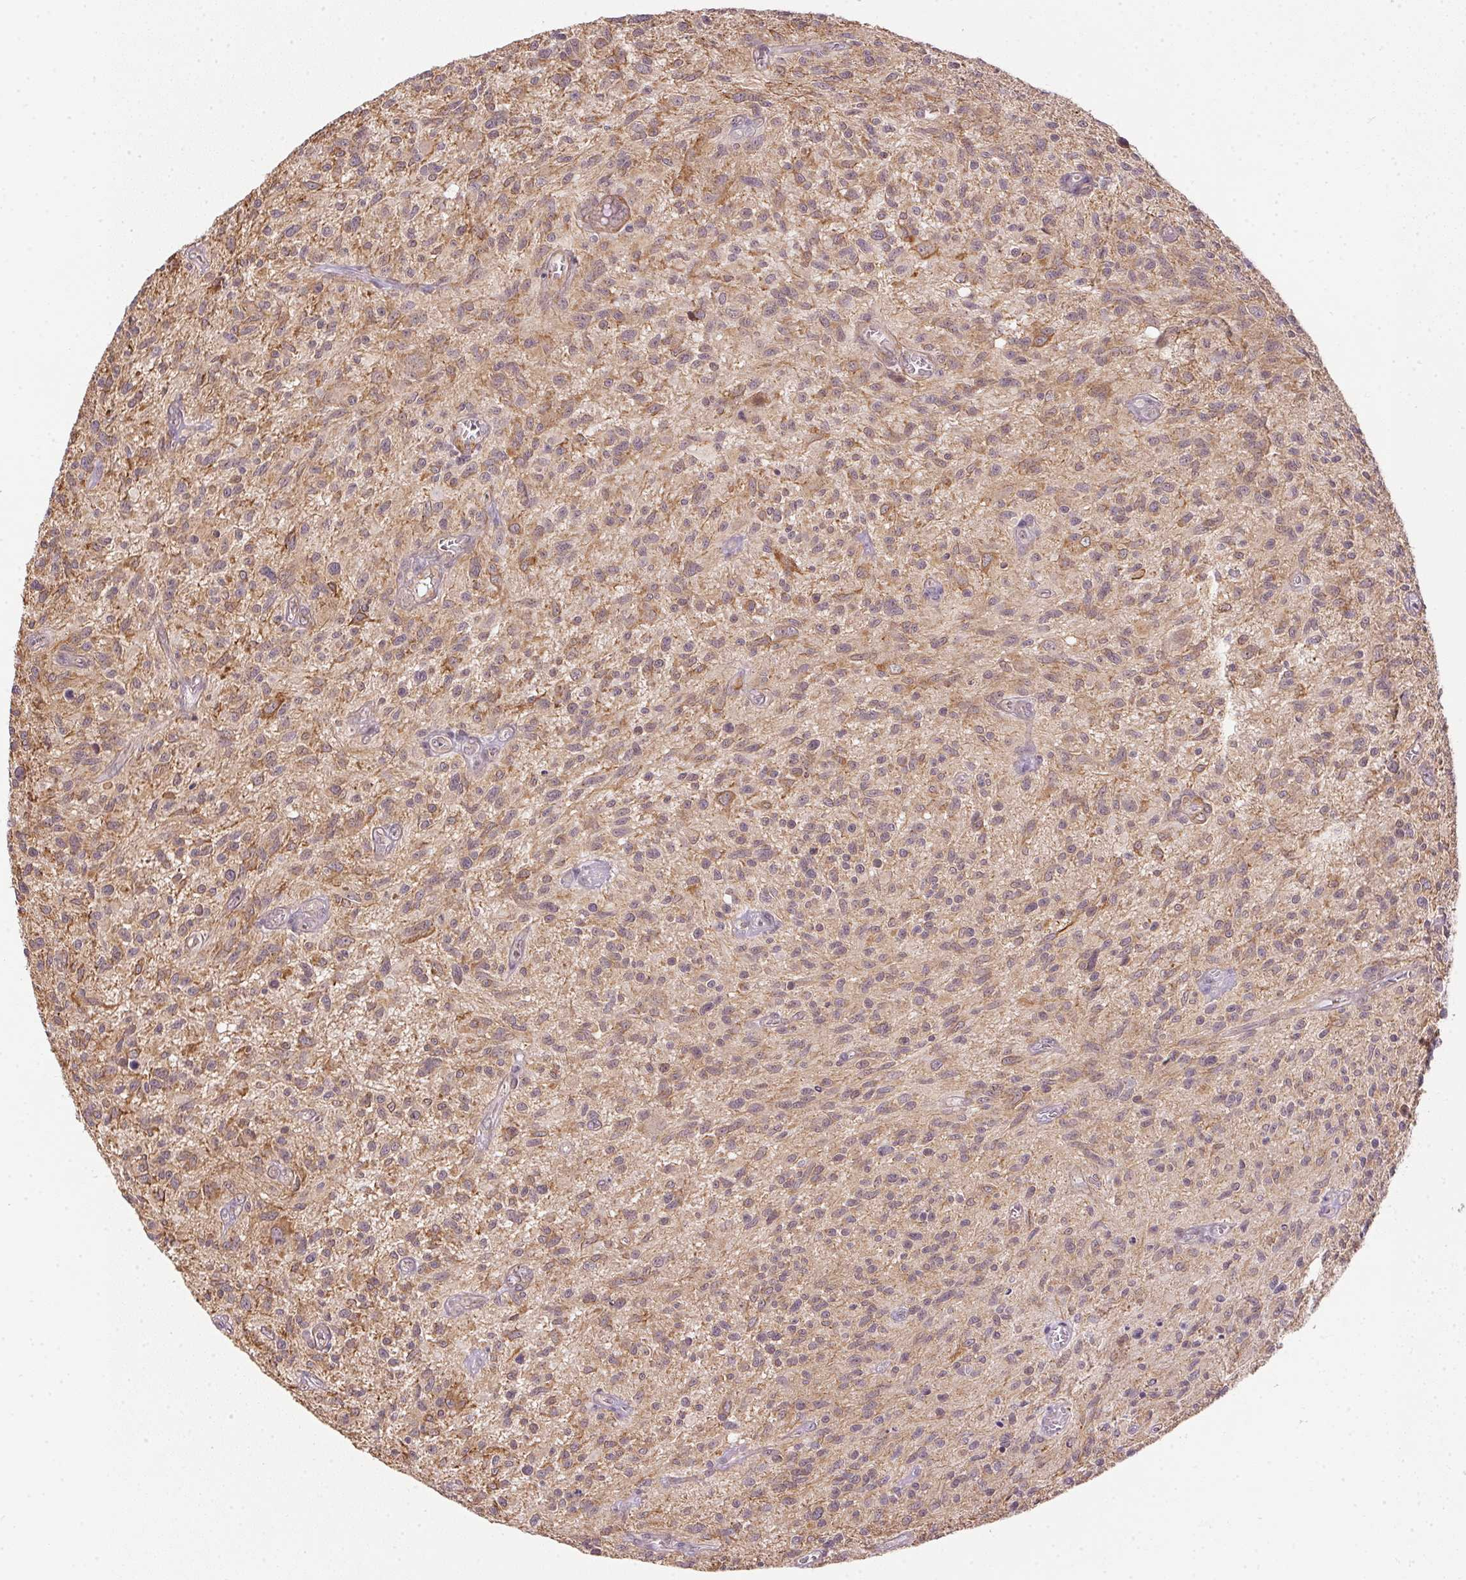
{"staining": {"intensity": "weak", "quantity": "25%-75%", "location": "cytoplasmic/membranous"}, "tissue": "glioma", "cell_type": "Tumor cells", "image_type": "cancer", "snomed": [{"axis": "morphology", "description": "Glioma, malignant, High grade"}, {"axis": "topography", "description": "Brain"}], "caption": "Protein expression analysis of human glioma reveals weak cytoplasmic/membranous staining in about 25%-75% of tumor cells.", "gene": "CFAP92", "patient": {"sex": "male", "age": 75}}